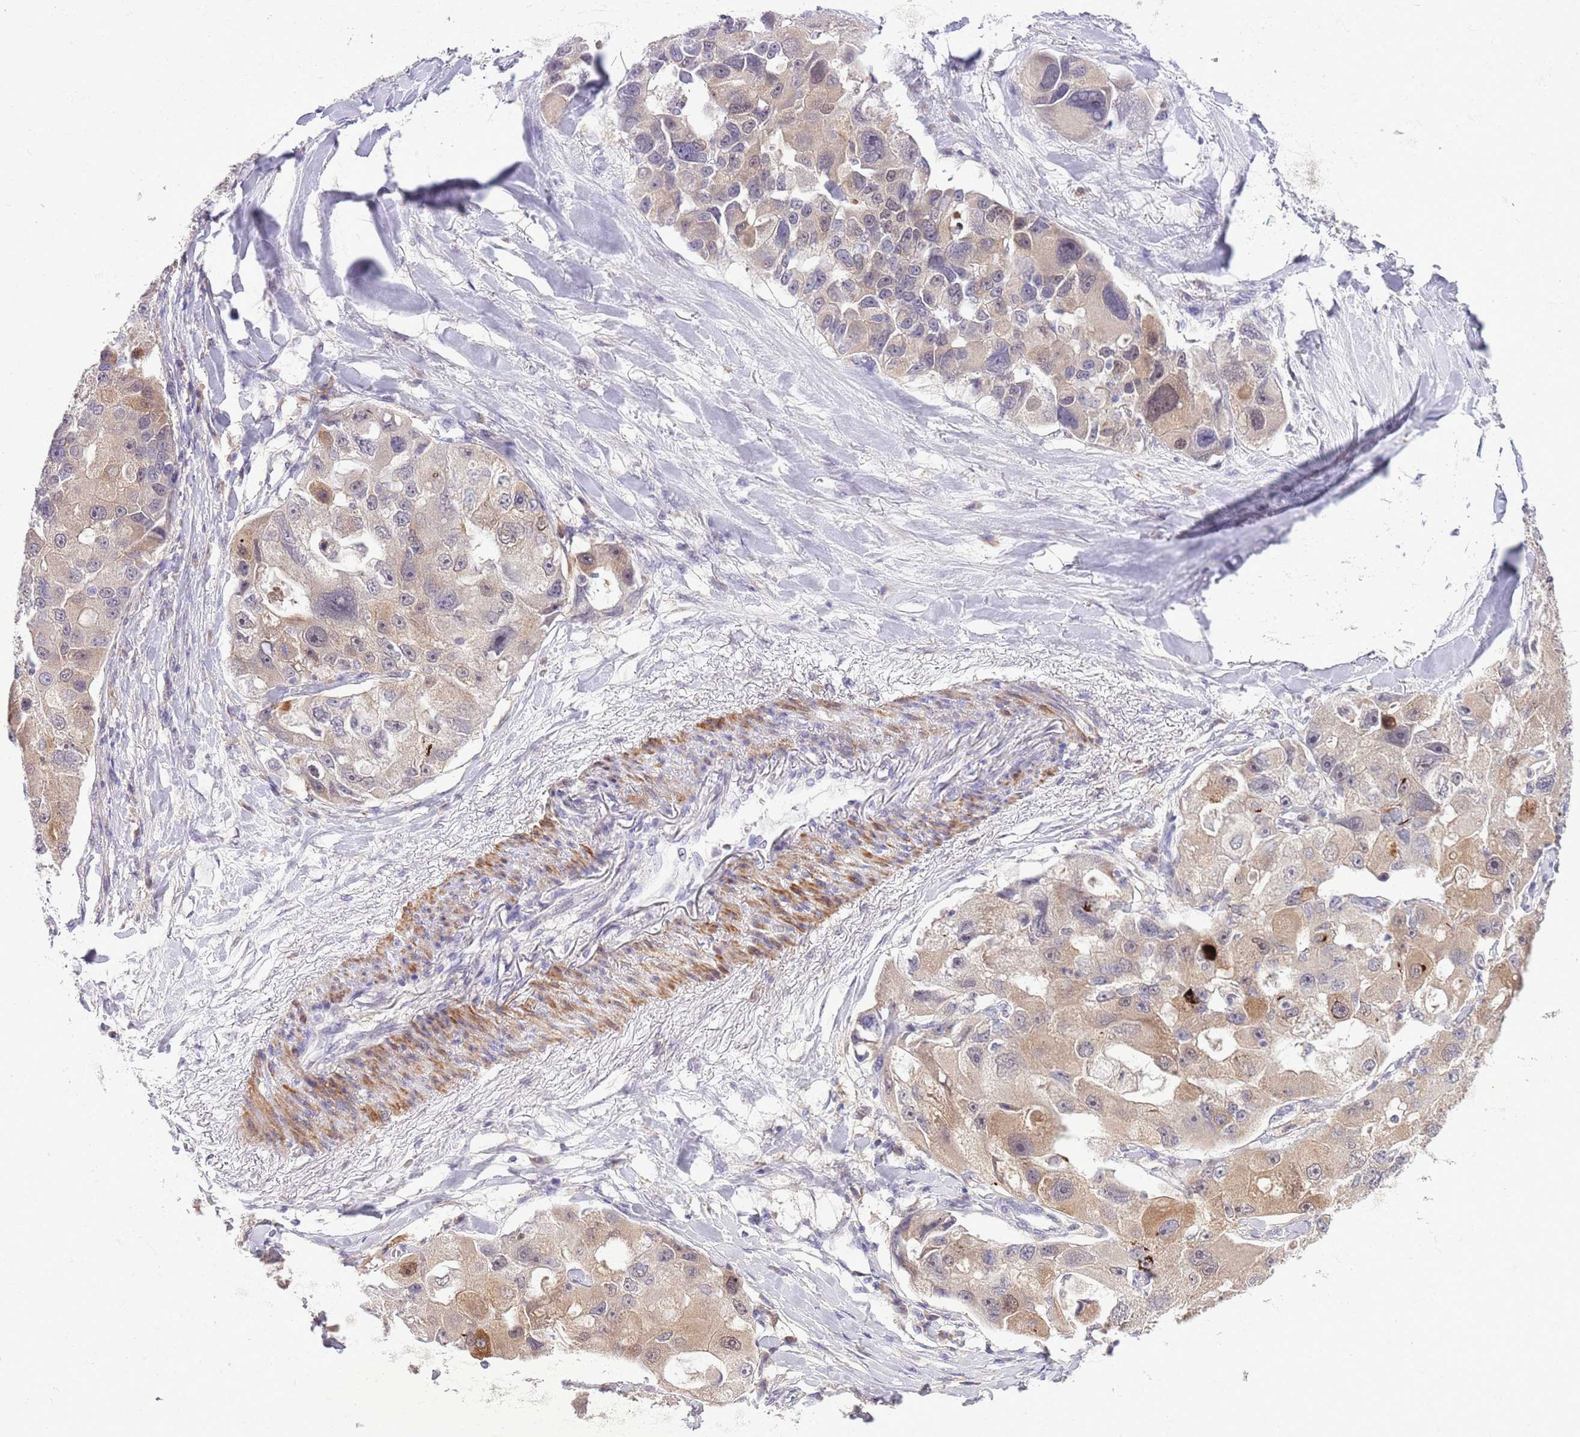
{"staining": {"intensity": "moderate", "quantity": ">75%", "location": "cytoplasmic/membranous"}, "tissue": "lung cancer", "cell_type": "Tumor cells", "image_type": "cancer", "snomed": [{"axis": "morphology", "description": "Adenocarcinoma, NOS"}, {"axis": "topography", "description": "Lung"}], "caption": "Lung cancer (adenocarcinoma) stained for a protein (brown) reveals moderate cytoplasmic/membranous positive positivity in approximately >75% of tumor cells.", "gene": "GALK2", "patient": {"sex": "female", "age": 54}}